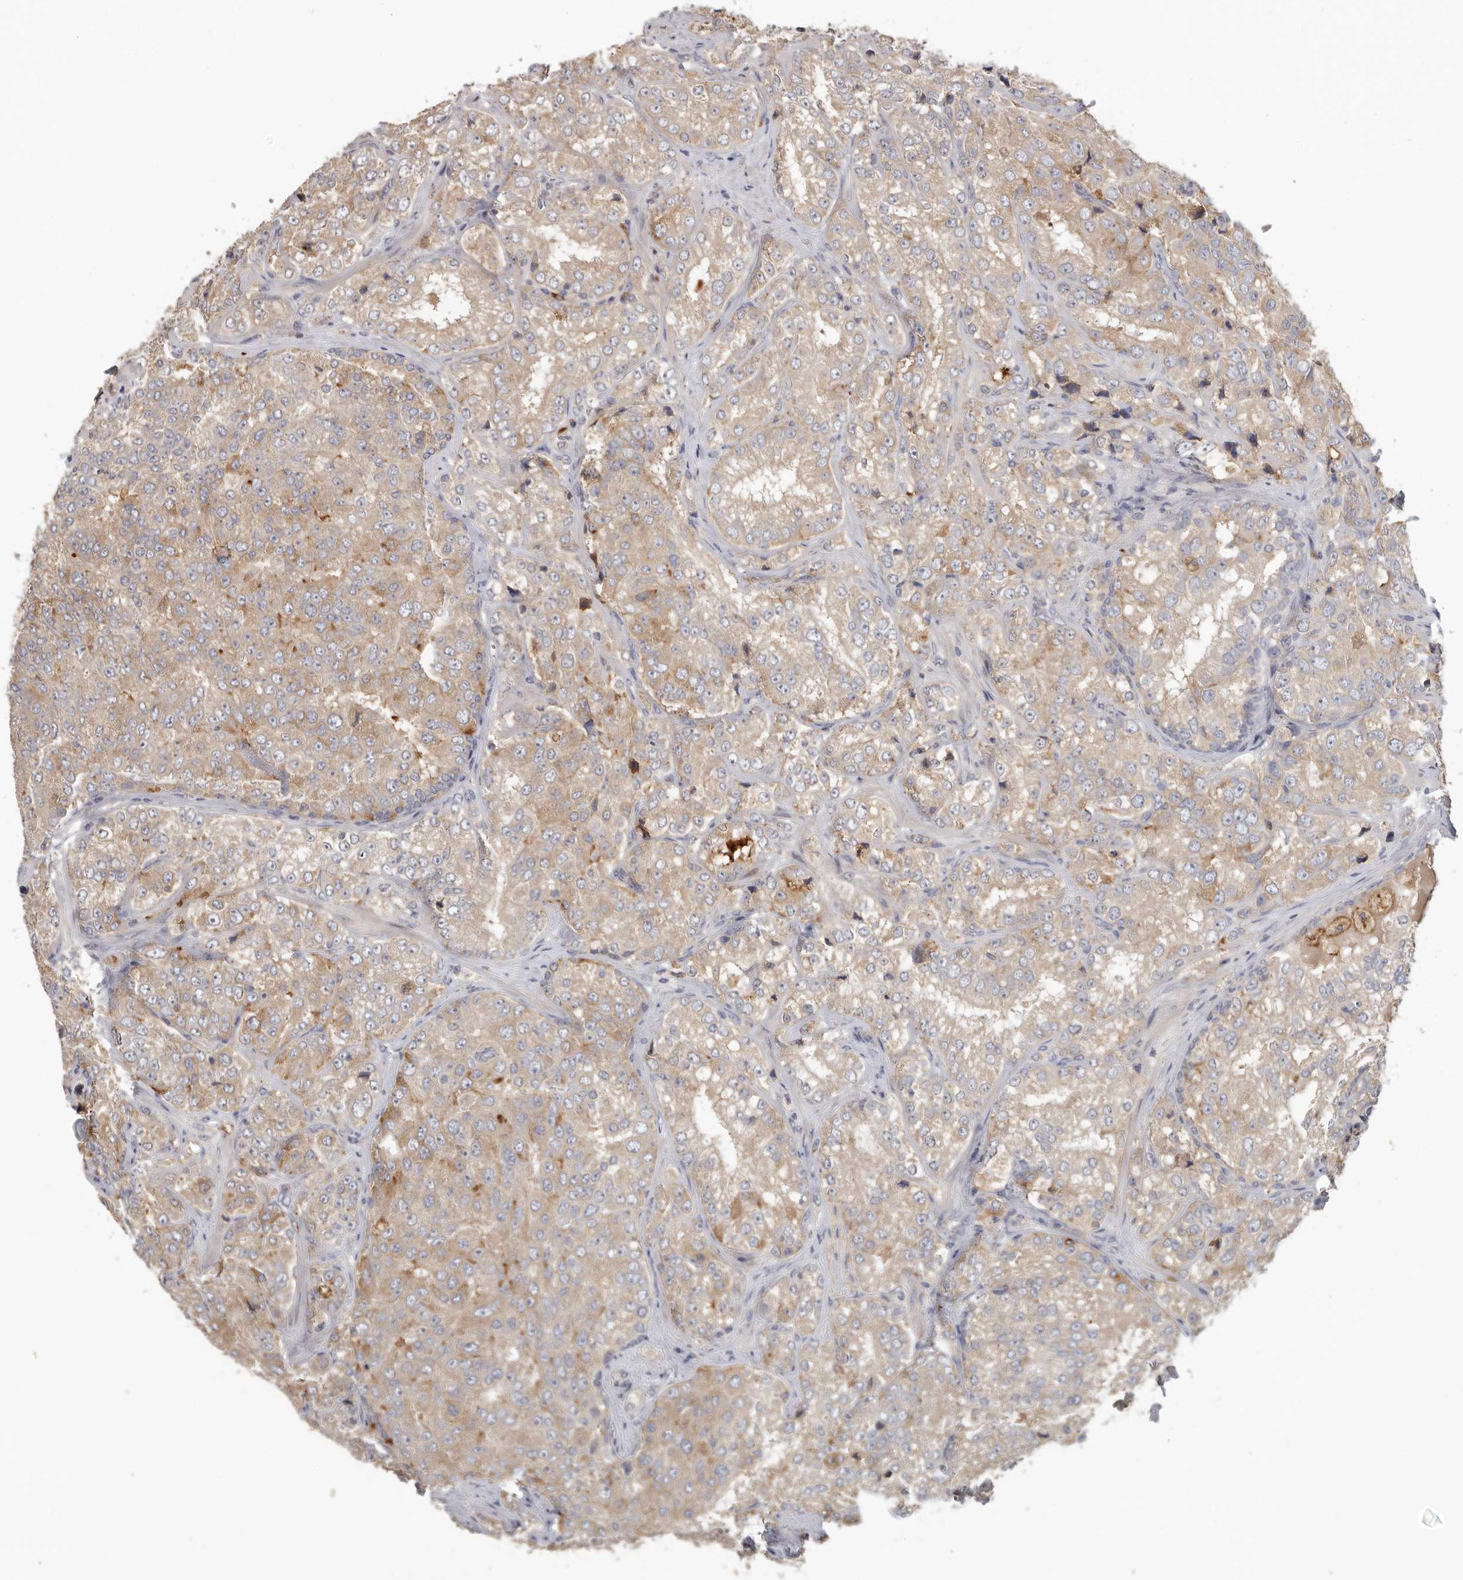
{"staining": {"intensity": "weak", "quantity": ">75%", "location": "cytoplasmic/membranous"}, "tissue": "prostate cancer", "cell_type": "Tumor cells", "image_type": "cancer", "snomed": [{"axis": "morphology", "description": "Adenocarcinoma, High grade"}, {"axis": "topography", "description": "Prostate"}], "caption": "Protein expression by IHC shows weak cytoplasmic/membranous staining in approximately >75% of tumor cells in prostate adenocarcinoma (high-grade).", "gene": "TFRC", "patient": {"sex": "male", "age": 58}}